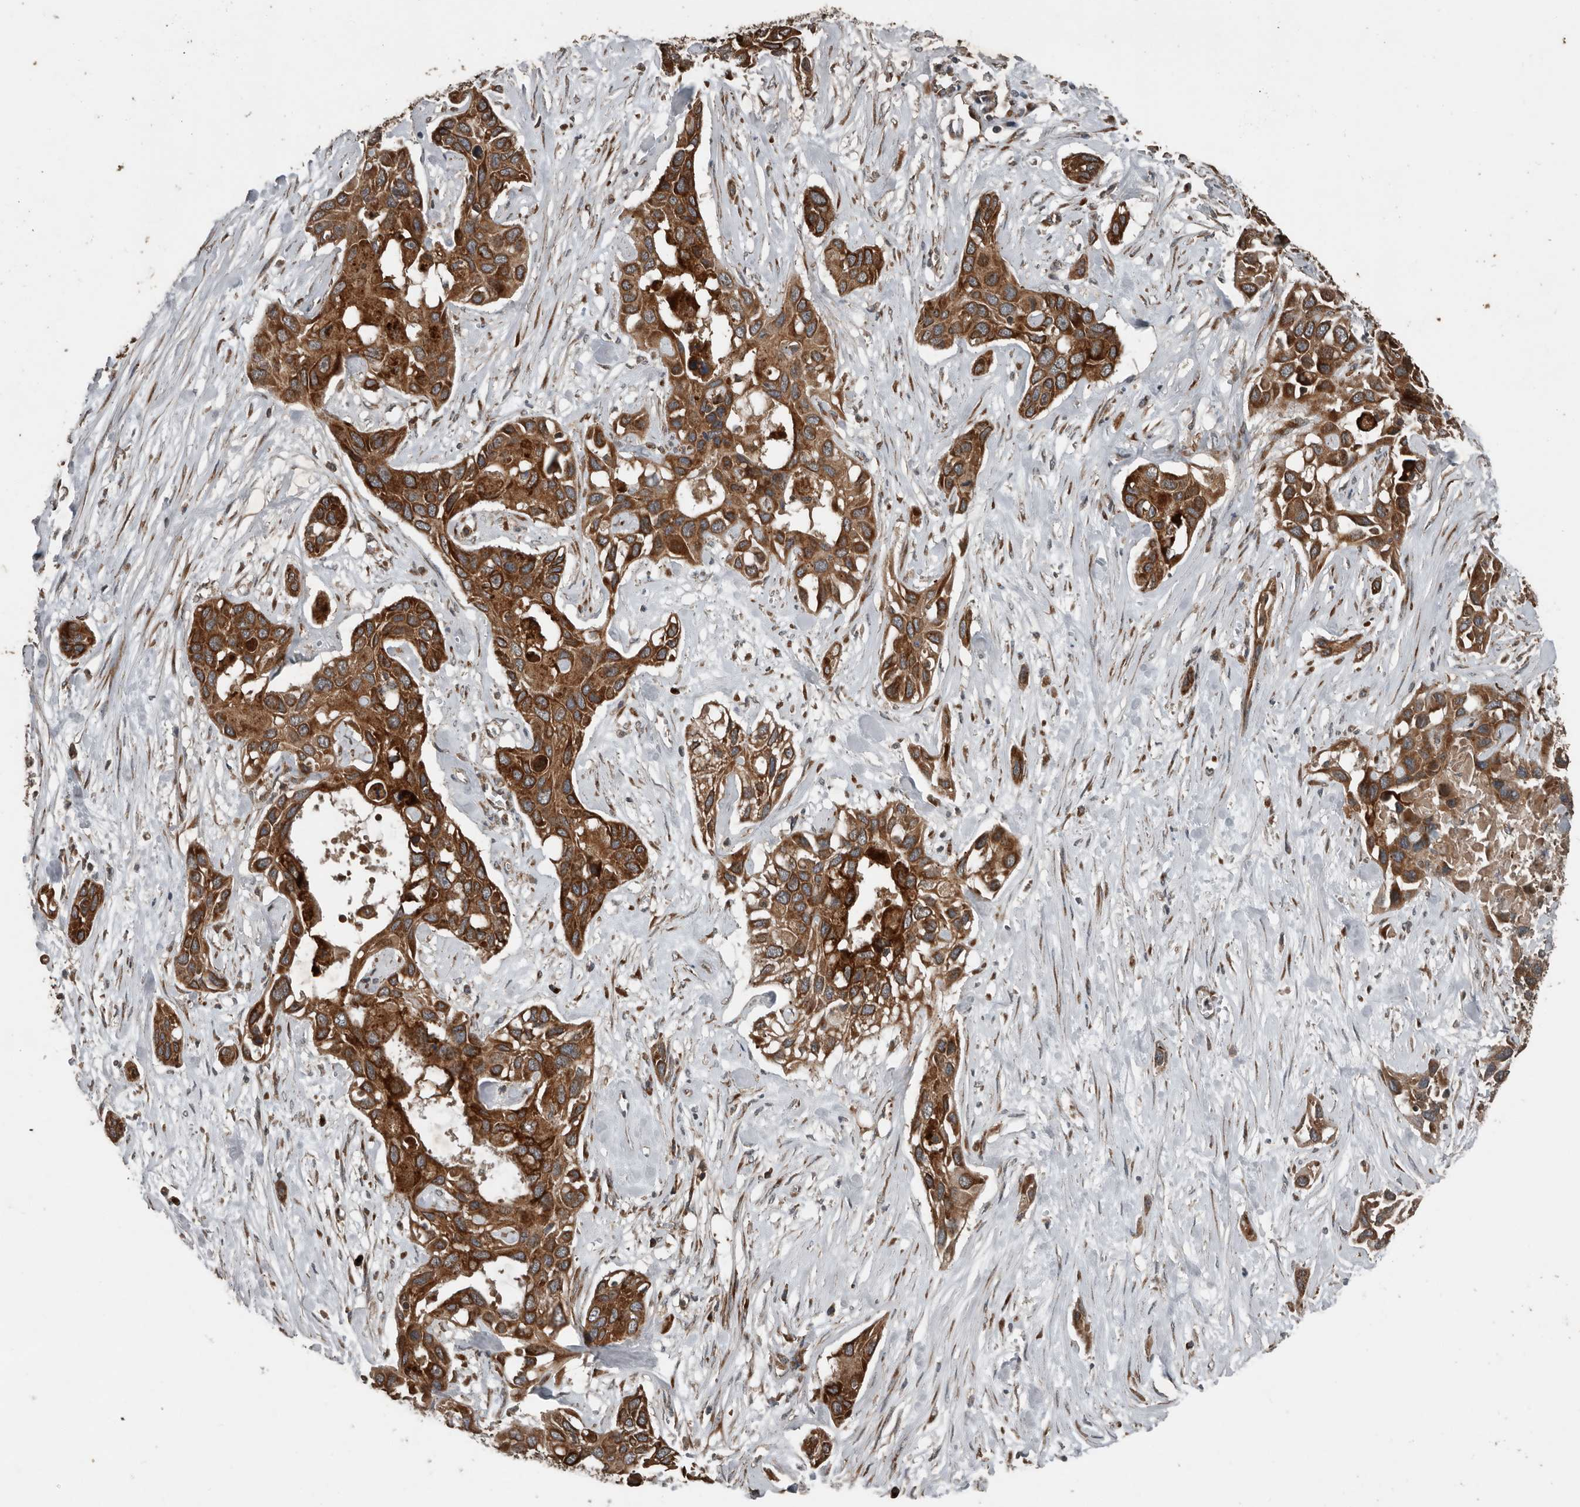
{"staining": {"intensity": "strong", "quantity": ">75%", "location": "cytoplasmic/membranous"}, "tissue": "pancreatic cancer", "cell_type": "Tumor cells", "image_type": "cancer", "snomed": [{"axis": "morphology", "description": "Adenocarcinoma, NOS"}, {"axis": "topography", "description": "Pancreas"}], "caption": "Protein staining of adenocarcinoma (pancreatic) tissue reveals strong cytoplasmic/membranous positivity in approximately >75% of tumor cells. (DAB (3,3'-diaminobenzidine) IHC, brown staining for protein, blue staining for nuclei).", "gene": "RNF207", "patient": {"sex": "female", "age": 60}}